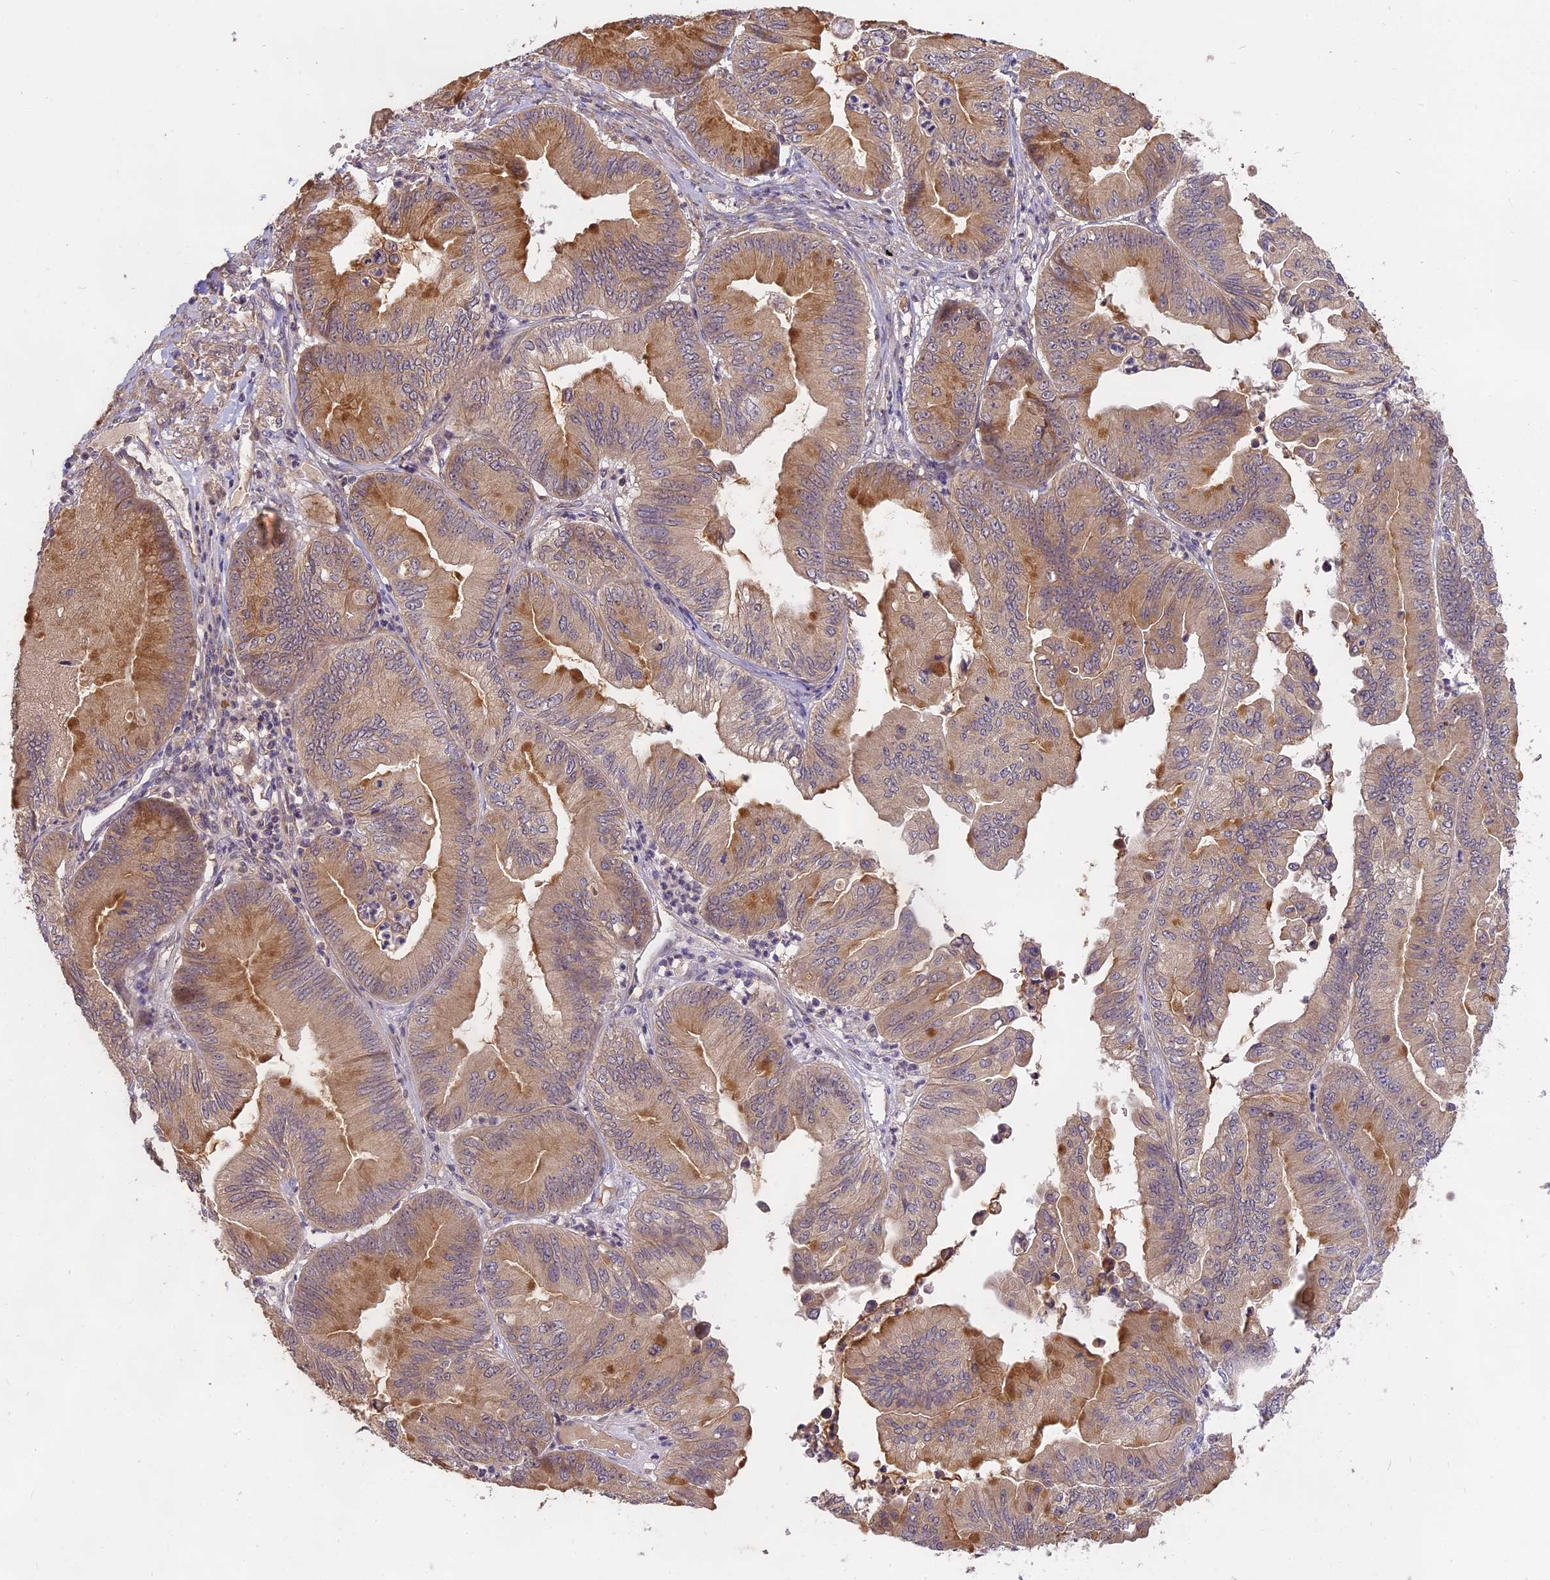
{"staining": {"intensity": "moderate", "quantity": "25%-75%", "location": "cytoplasmic/membranous"}, "tissue": "ovarian cancer", "cell_type": "Tumor cells", "image_type": "cancer", "snomed": [{"axis": "morphology", "description": "Cystadenocarcinoma, mucinous, NOS"}, {"axis": "topography", "description": "Ovary"}], "caption": "Ovarian cancer stained for a protein reveals moderate cytoplasmic/membranous positivity in tumor cells.", "gene": "MEMO1", "patient": {"sex": "female", "age": 71}}